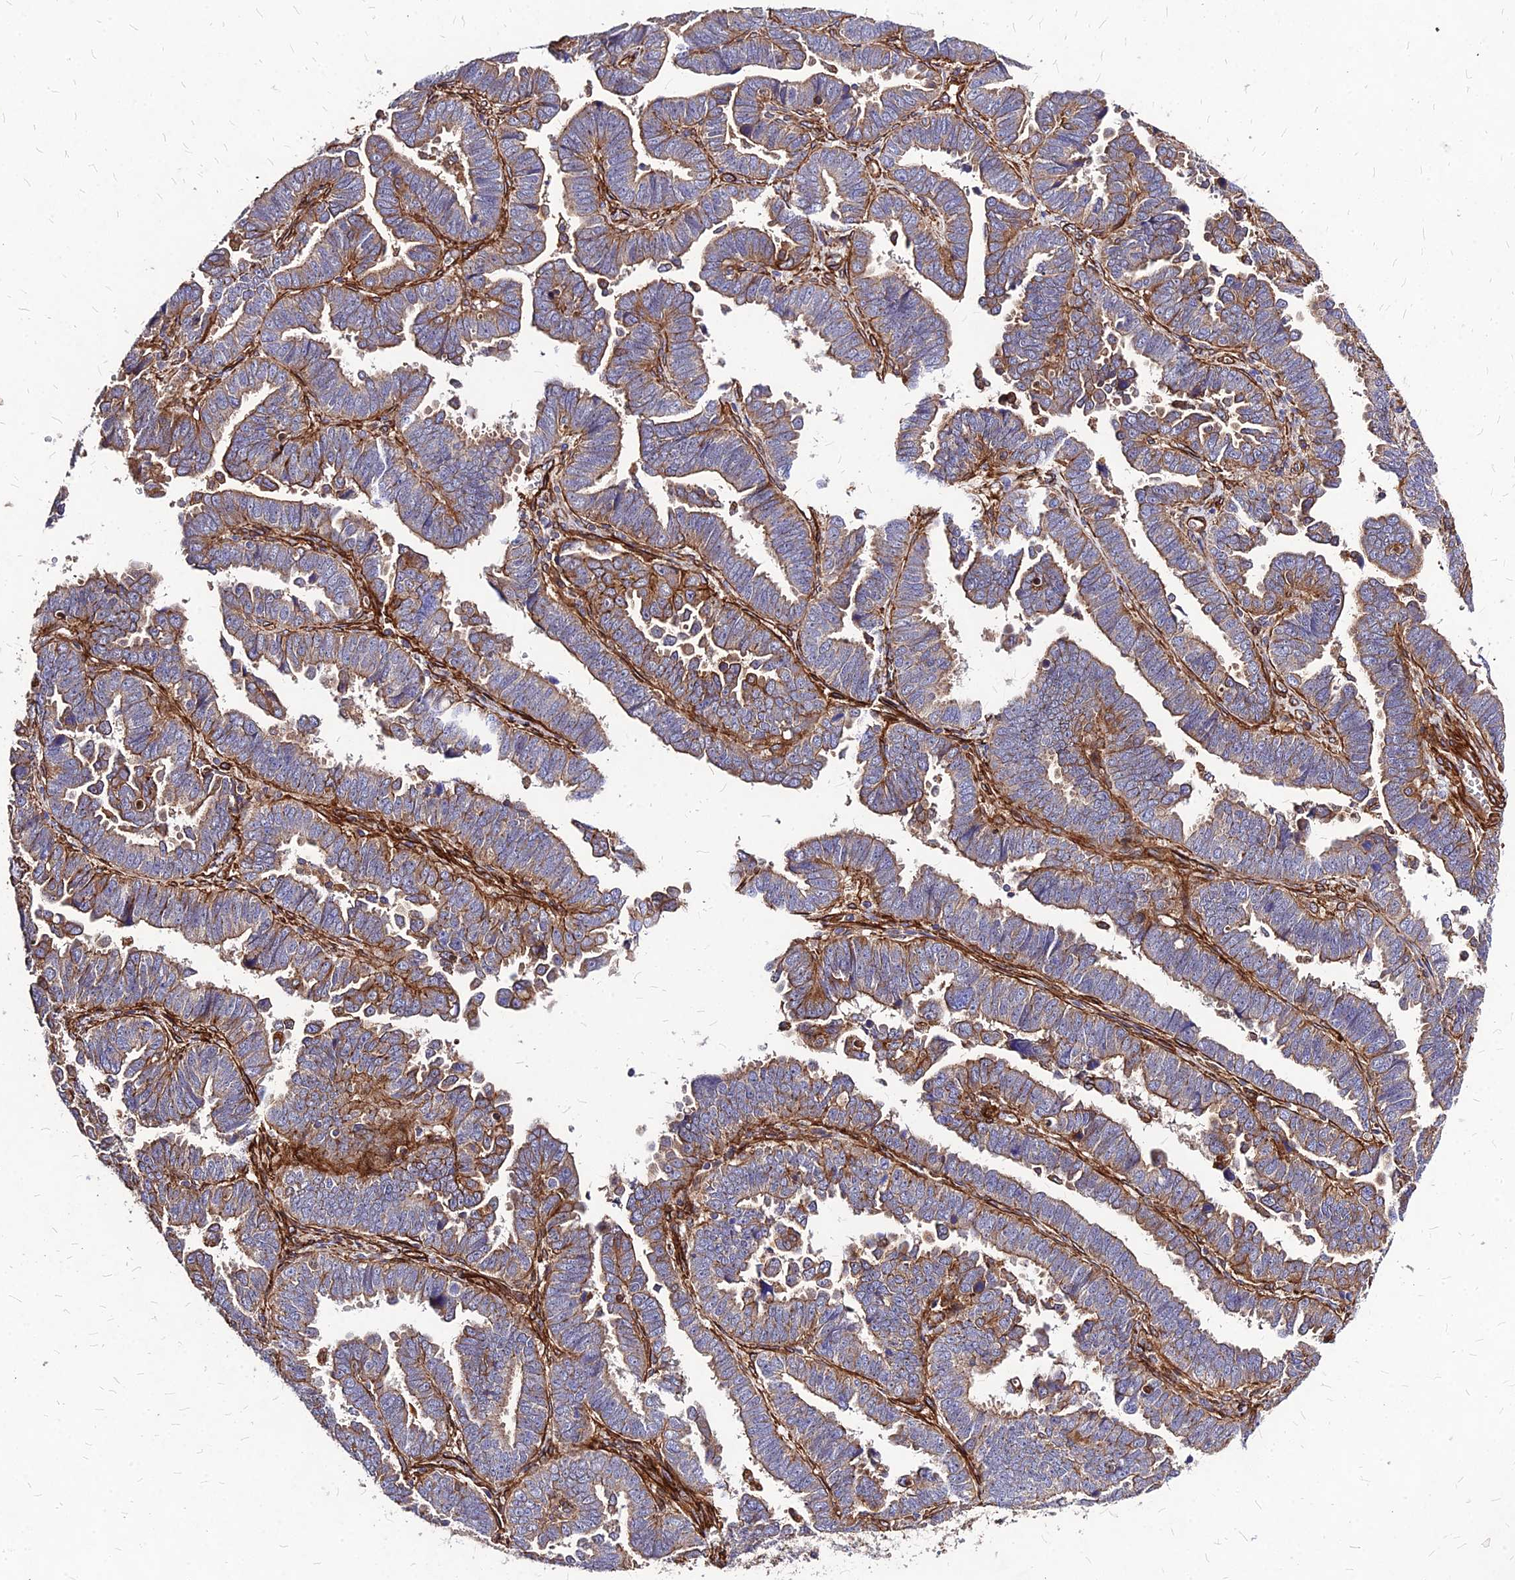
{"staining": {"intensity": "weak", "quantity": "25%-75%", "location": "cytoplasmic/membranous"}, "tissue": "endometrial cancer", "cell_type": "Tumor cells", "image_type": "cancer", "snomed": [{"axis": "morphology", "description": "Adenocarcinoma, NOS"}, {"axis": "topography", "description": "Endometrium"}], "caption": "A brown stain highlights weak cytoplasmic/membranous expression of a protein in human adenocarcinoma (endometrial) tumor cells.", "gene": "EFCC1", "patient": {"sex": "female", "age": 75}}